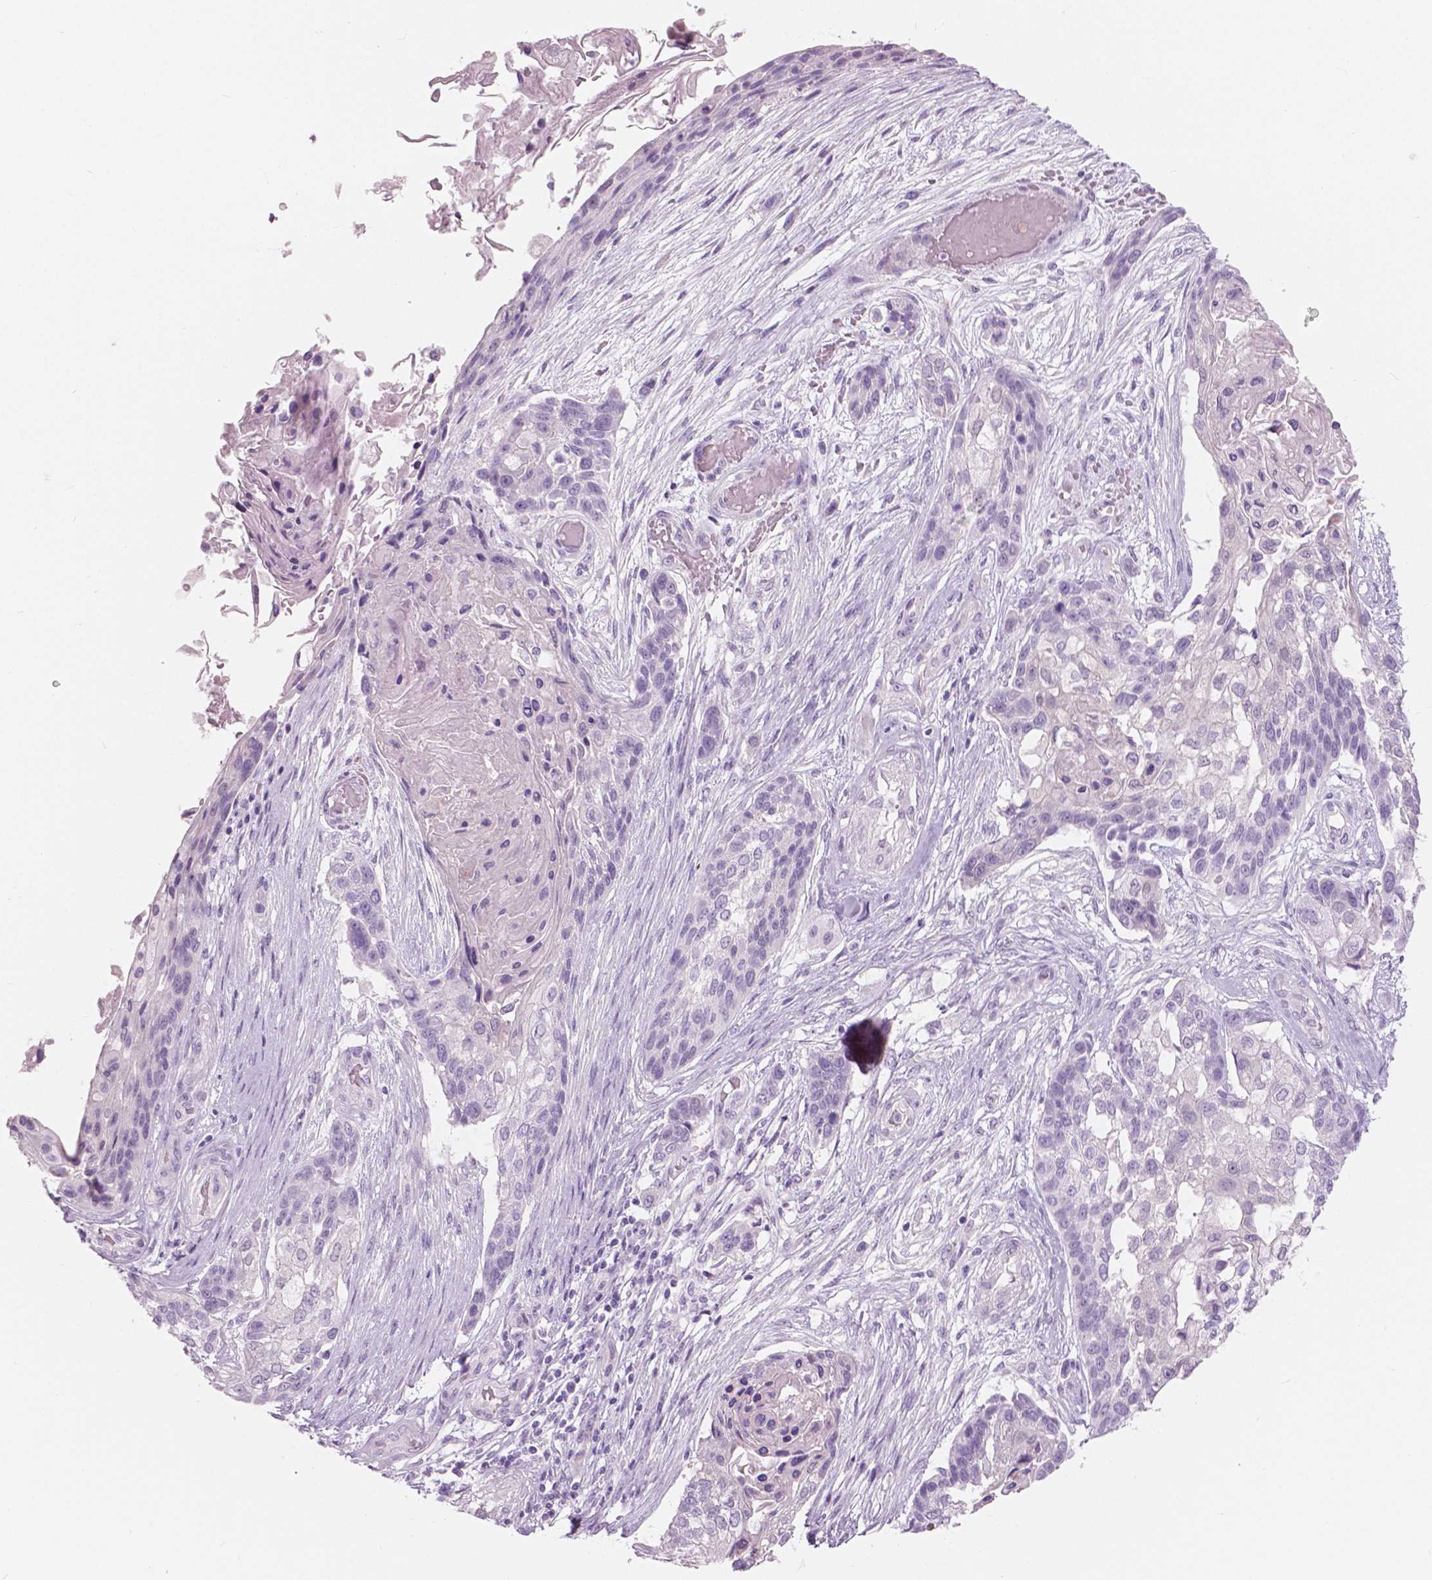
{"staining": {"intensity": "negative", "quantity": "none", "location": "none"}, "tissue": "lung cancer", "cell_type": "Tumor cells", "image_type": "cancer", "snomed": [{"axis": "morphology", "description": "Squamous cell carcinoma, NOS"}, {"axis": "topography", "description": "Lung"}], "caption": "Tumor cells are negative for protein expression in human lung cancer.", "gene": "A4GNT", "patient": {"sex": "male", "age": 69}}